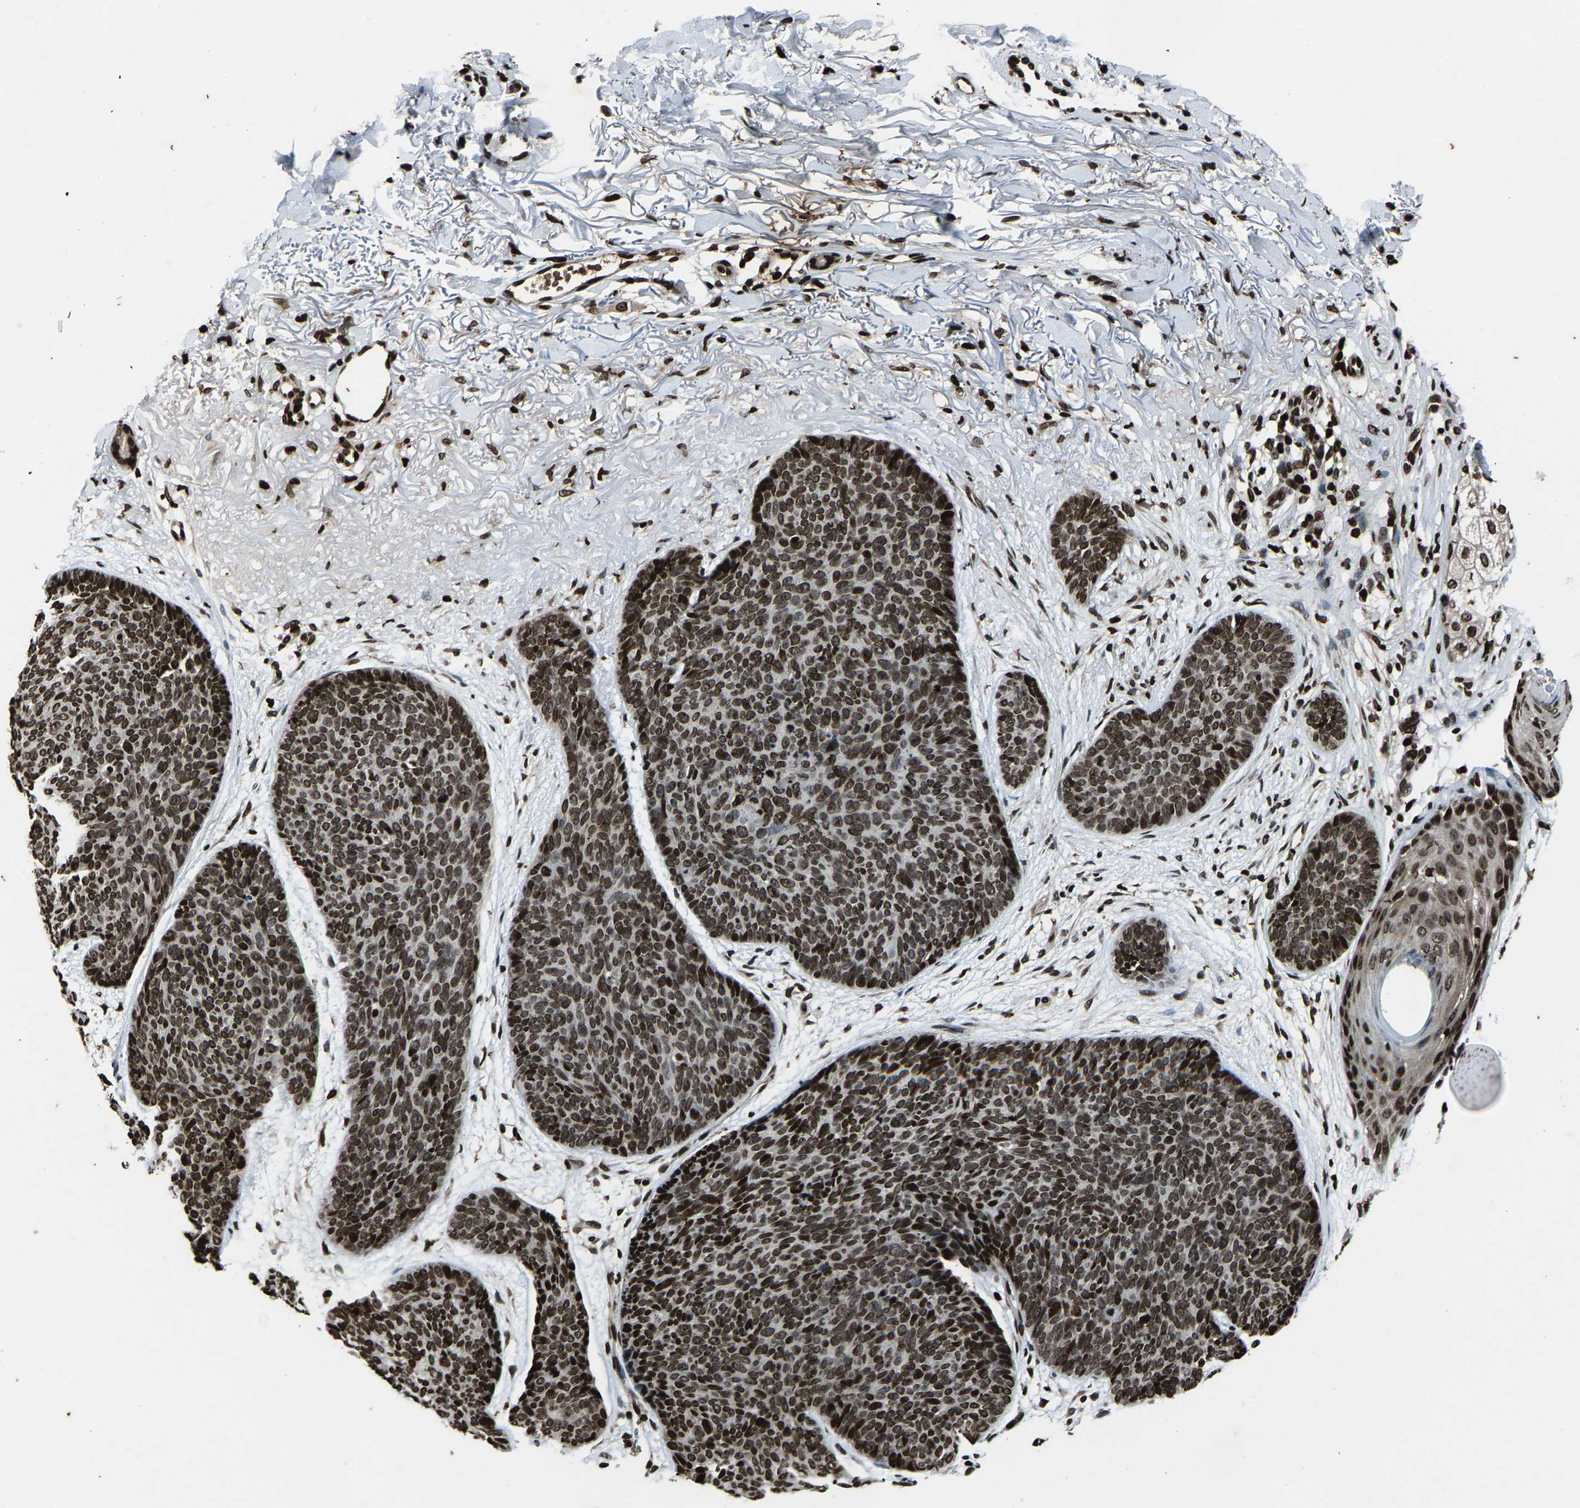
{"staining": {"intensity": "moderate", "quantity": ">75%", "location": "nuclear"}, "tissue": "skin cancer", "cell_type": "Tumor cells", "image_type": "cancer", "snomed": [{"axis": "morphology", "description": "Normal tissue, NOS"}, {"axis": "morphology", "description": "Basal cell carcinoma"}, {"axis": "topography", "description": "Skin"}], "caption": "Immunohistochemistry (IHC) micrograph of neoplastic tissue: human basal cell carcinoma (skin) stained using immunohistochemistry (IHC) exhibits medium levels of moderate protein expression localized specifically in the nuclear of tumor cells, appearing as a nuclear brown color.", "gene": "H4C1", "patient": {"sex": "female", "age": 70}}